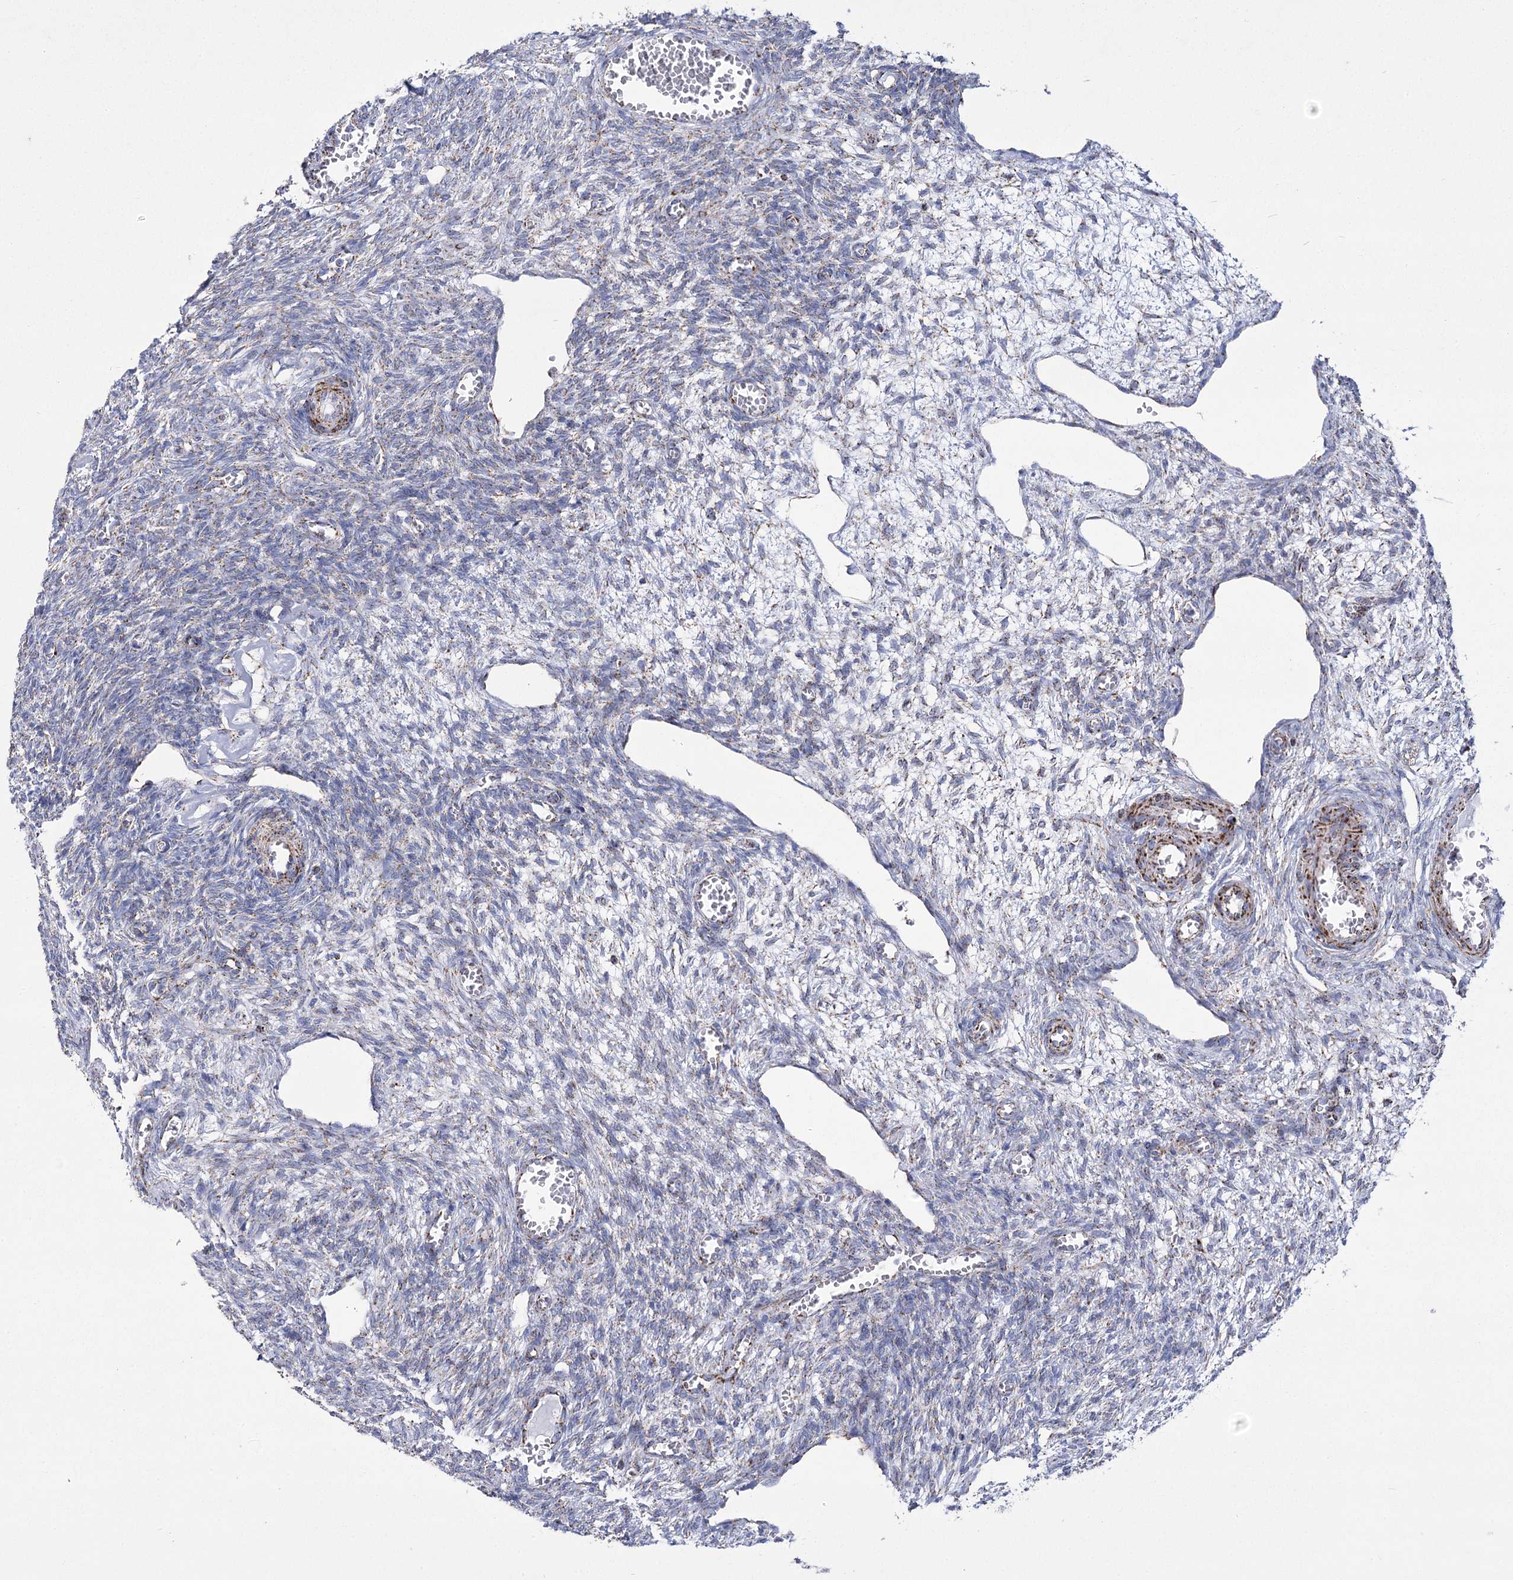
{"staining": {"intensity": "moderate", "quantity": "<25%", "location": "cytoplasmic/membranous"}, "tissue": "ovary", "cell_type": "Ovarian stroma cells", "image_type": "normal", "snomed": [{"axis": "morphology", "description": "Normal tissue, NOS"}, {"axis": "topography", "description": "Ovary"}], "caption": "Human ovary stained for a protein (brown) demonstrates moderate cytoplasmic/membranous positive expression in about <25% of ovarian stroma cells.", "gene": "PDHB", "patient": {"sex": "female", "age": 27}}